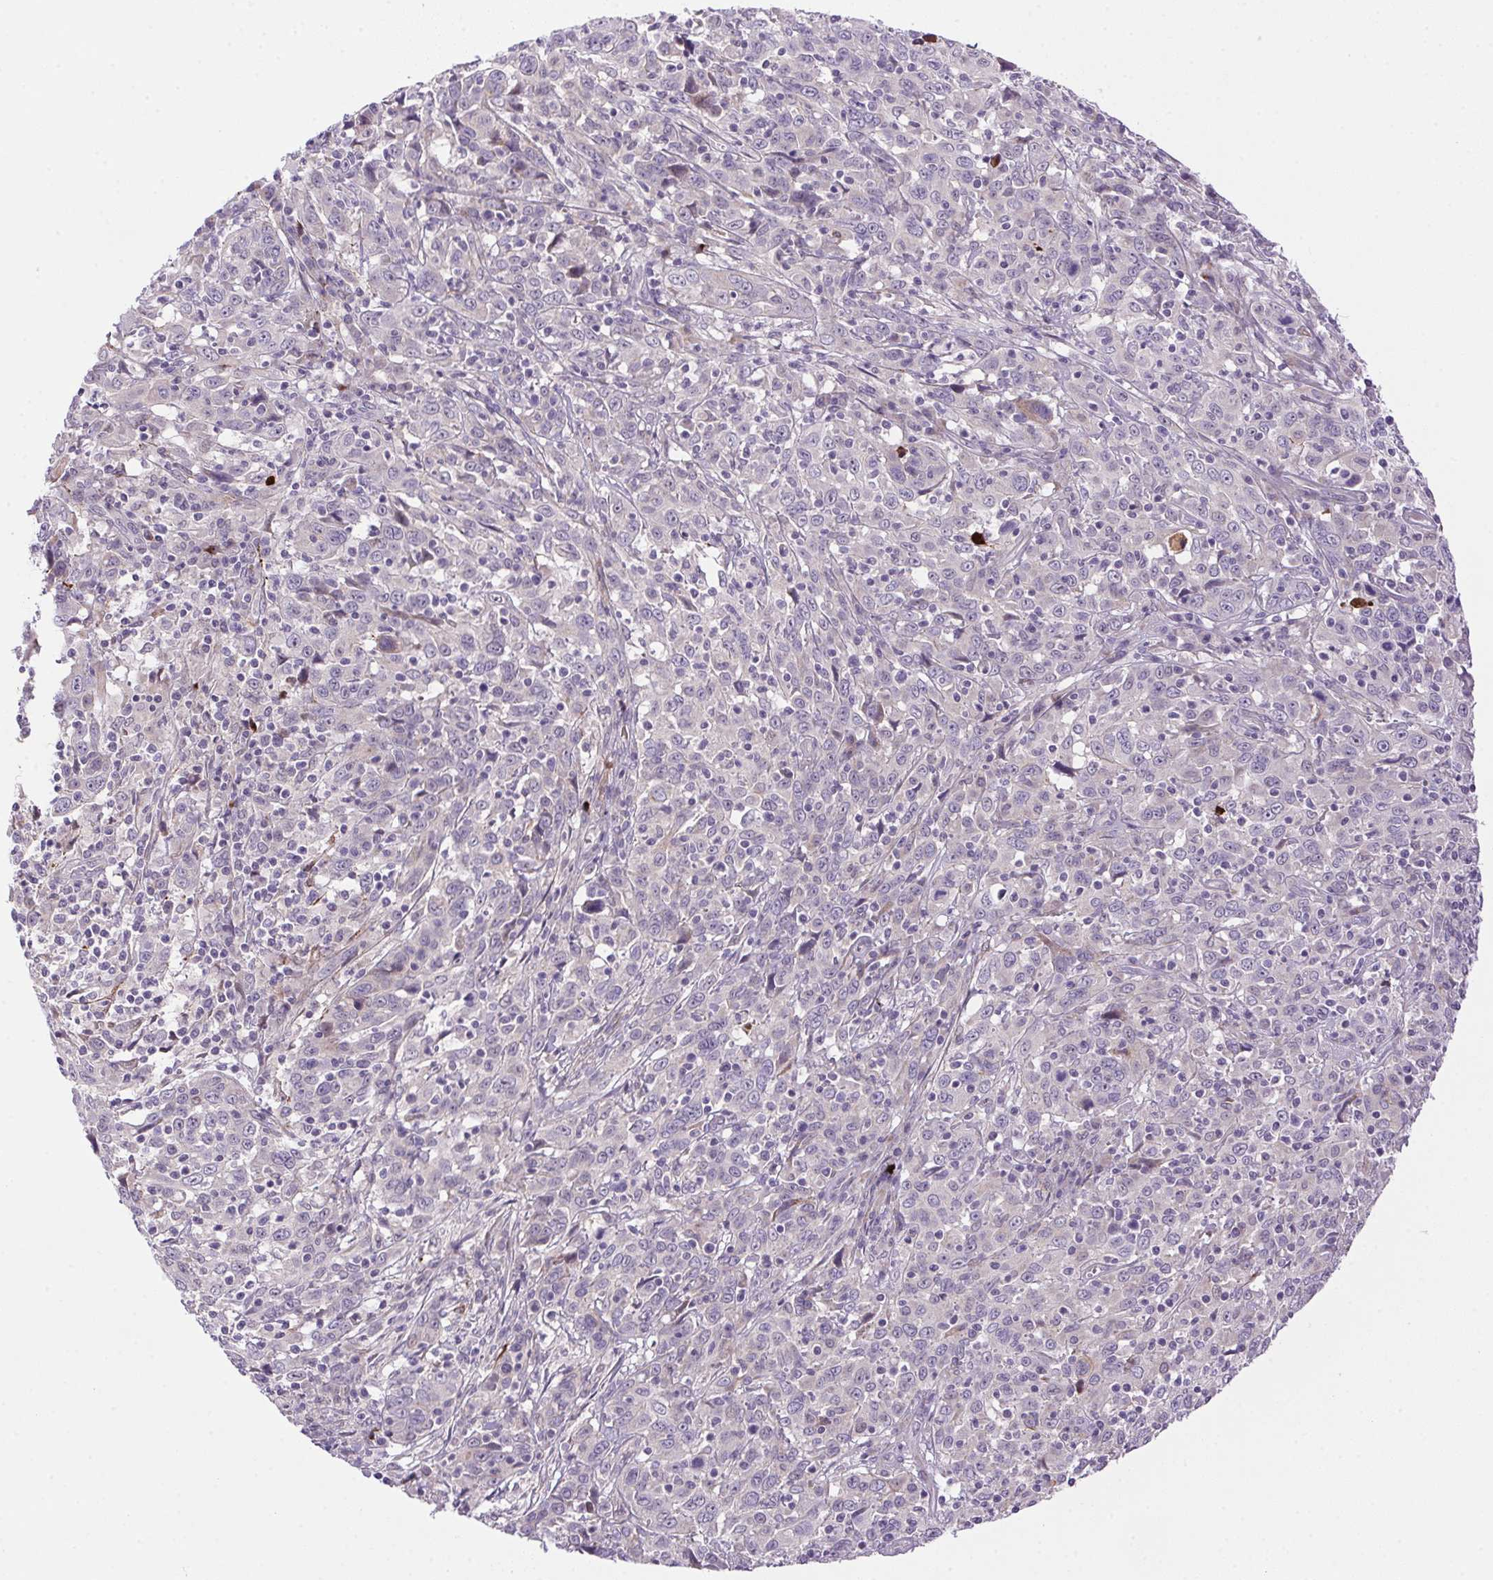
{"staining": {"intensity": "negative", "quantity": "none", "location": "none"}, "tissue": "cervical cancer", "cell_type": "Tumor cells", "image_type": "cancer", "snomed": [{"axis": "morphology", "description": "Squamous cell carcinoma, NOS"}, {"axis": "topography", "description": "Cervix"}], "caption": "Immunohistochemical staining of cervical cancer reveals no significant staining in tumor cells.", "gene": "LRRTM1", "patient": {"sex": "female", "age": 46}}